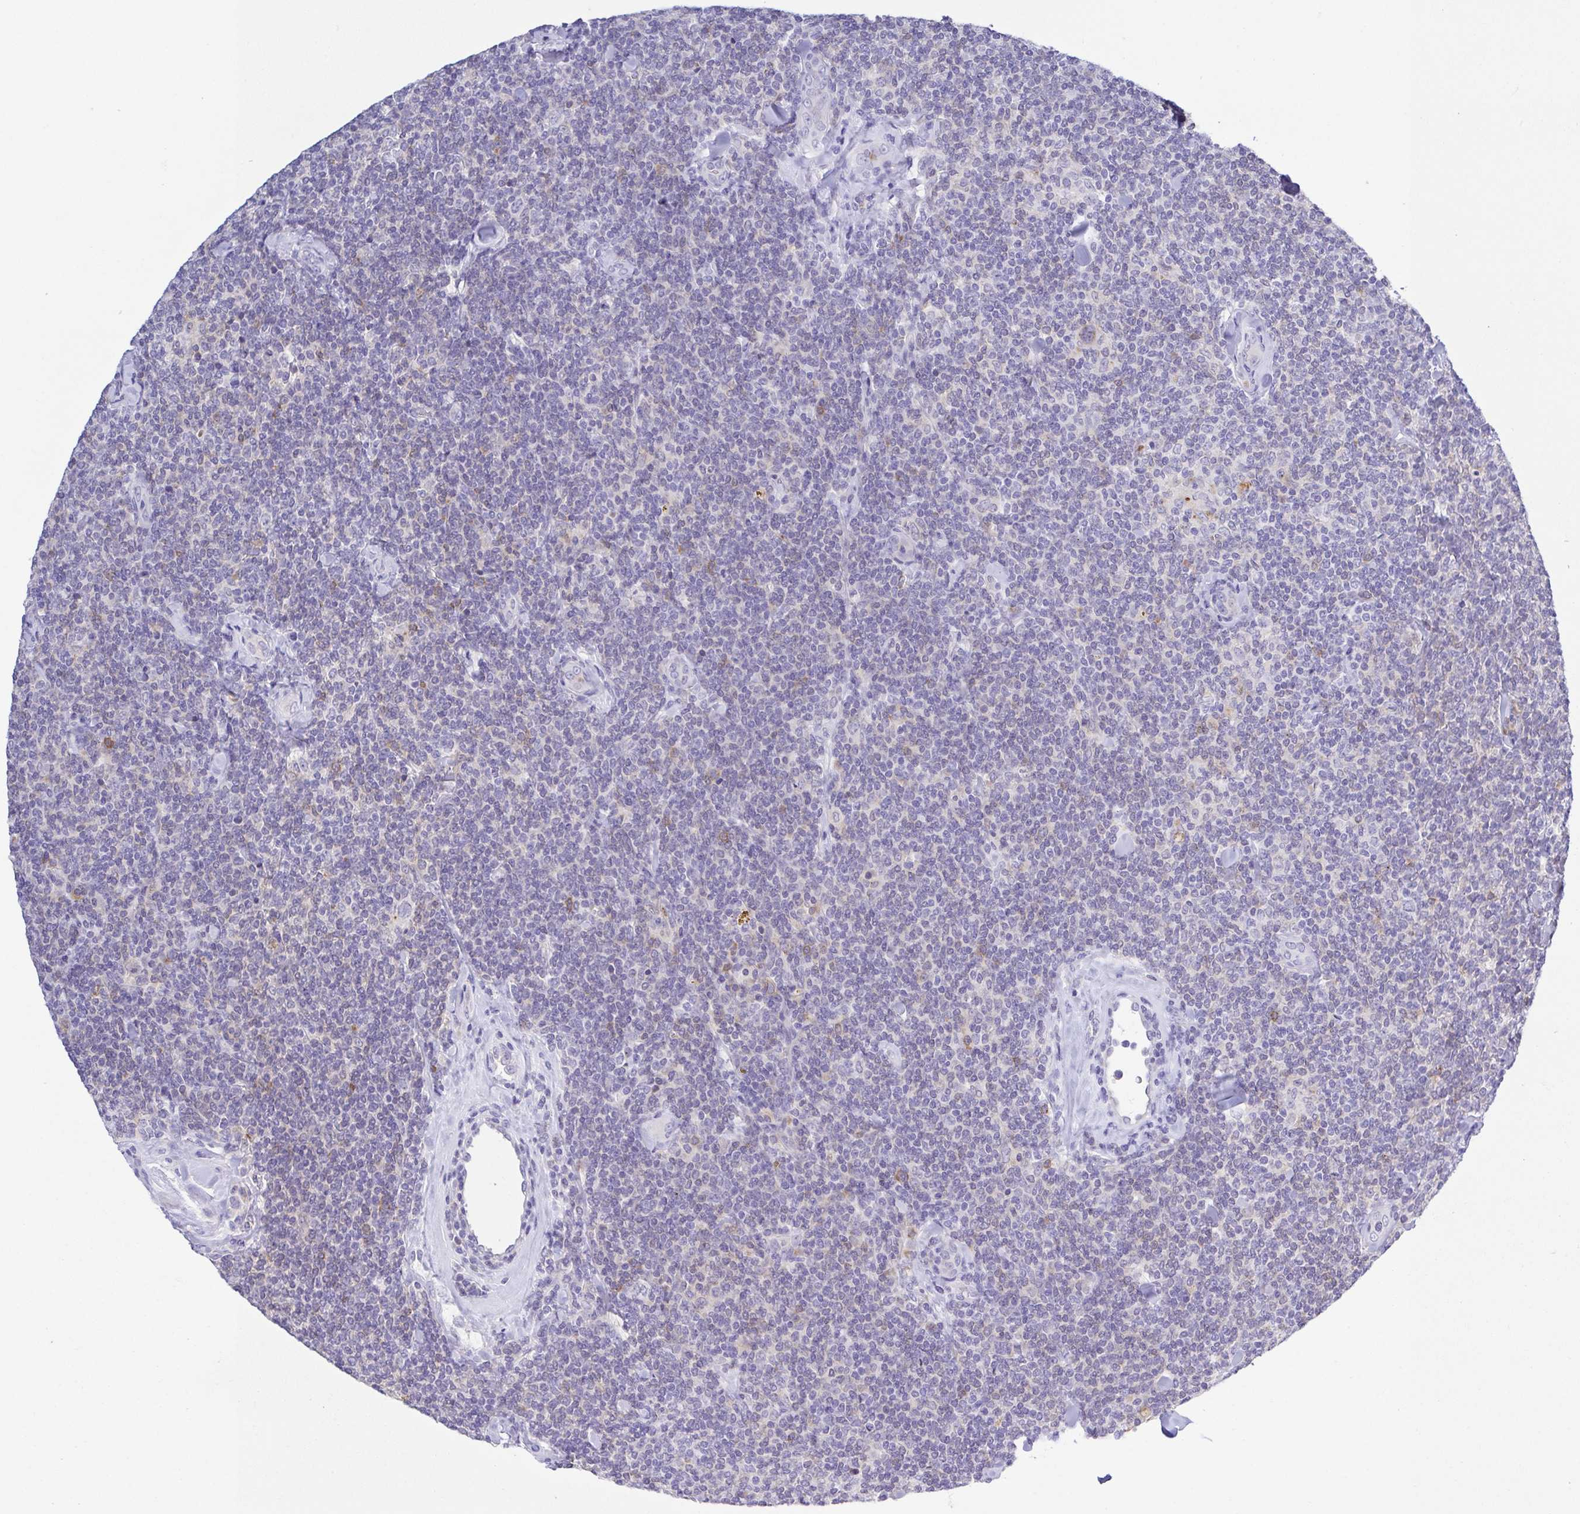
{"staining": {"intensity": "negative", "quantity": "none", "location": "none"}, "tissue": "lymphoma", "cell_type": "Tumor cells", "image_type": "cancer", "snomed": [{"axis": "morphology", "description": "Malignant lymphoma, non-Hodgkin's type, Low grade"}, {"axis": "topography", "description": "Lymph node"}], "caption": "There is no significant expression in tumor cells of lymphoma. The staining was performed using DAB to visualize the protein expression in brown, while the nuclei were stained in blue with hematoxylin (Magnification: 20x).", "gene": "PGLYRP1", "patient": {"sex": "female", "age": 56}}